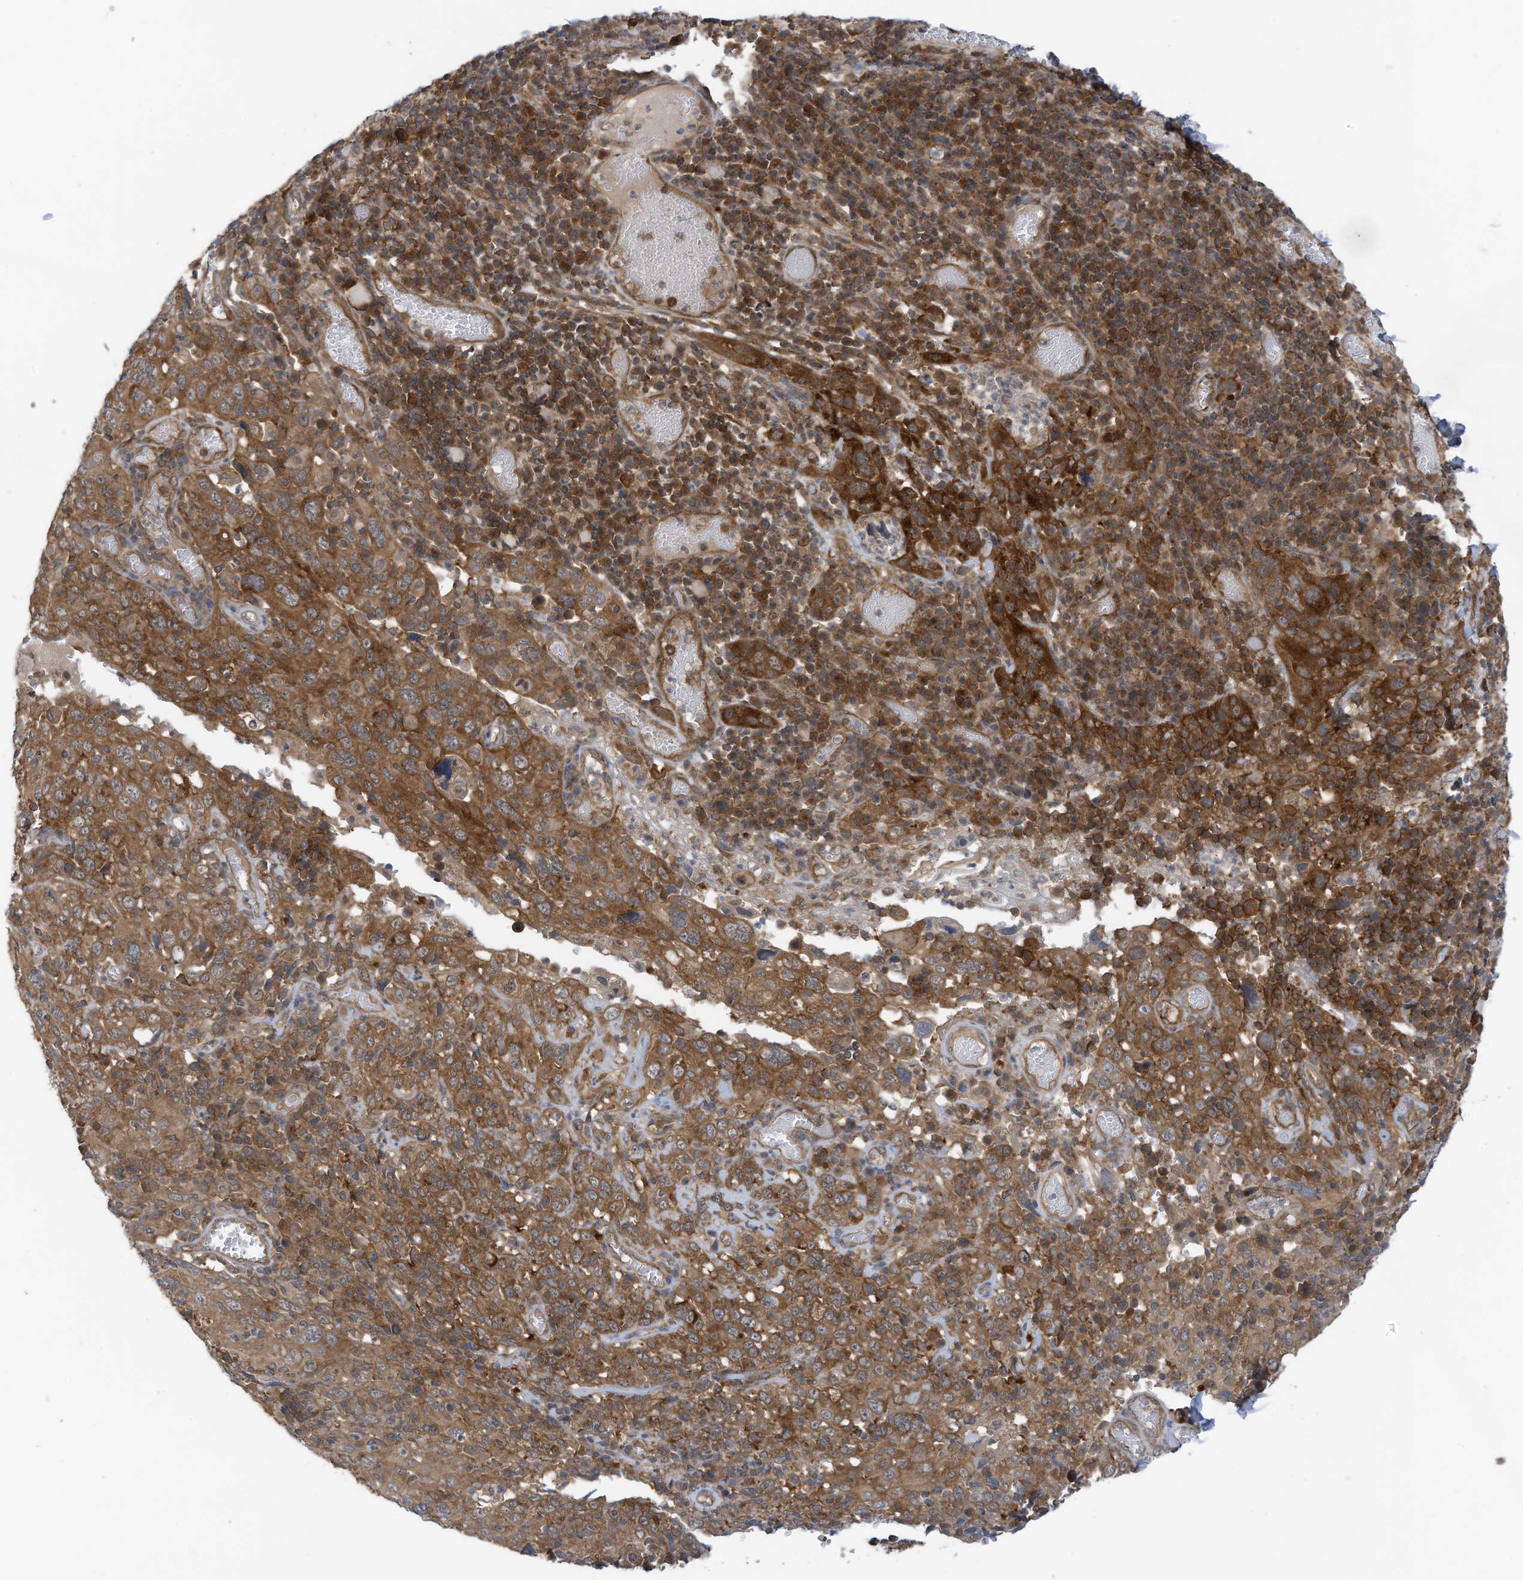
{"staining": {"intensity": "moderate", "quantity": ">75%", "location": "cytoplasmic/membranous"}, "tissue": "cervical cancer", "cell_type": "Tumor cells", "image_type": "cancer", "snomed": [{"axis": "morphology", "description": "Squamous cell carcinoma, NOS"}, {"axis": "topography", "description": "Cervix"}], "caption": "Cervical squamous cell carcinoma stained for a protein (brown) displays moderate cytoplasmic/membranous positive positivity in approximately >75% of tumor cells.", "gene": "REPS1", "patient": {"sex": "female", "age": 46}}